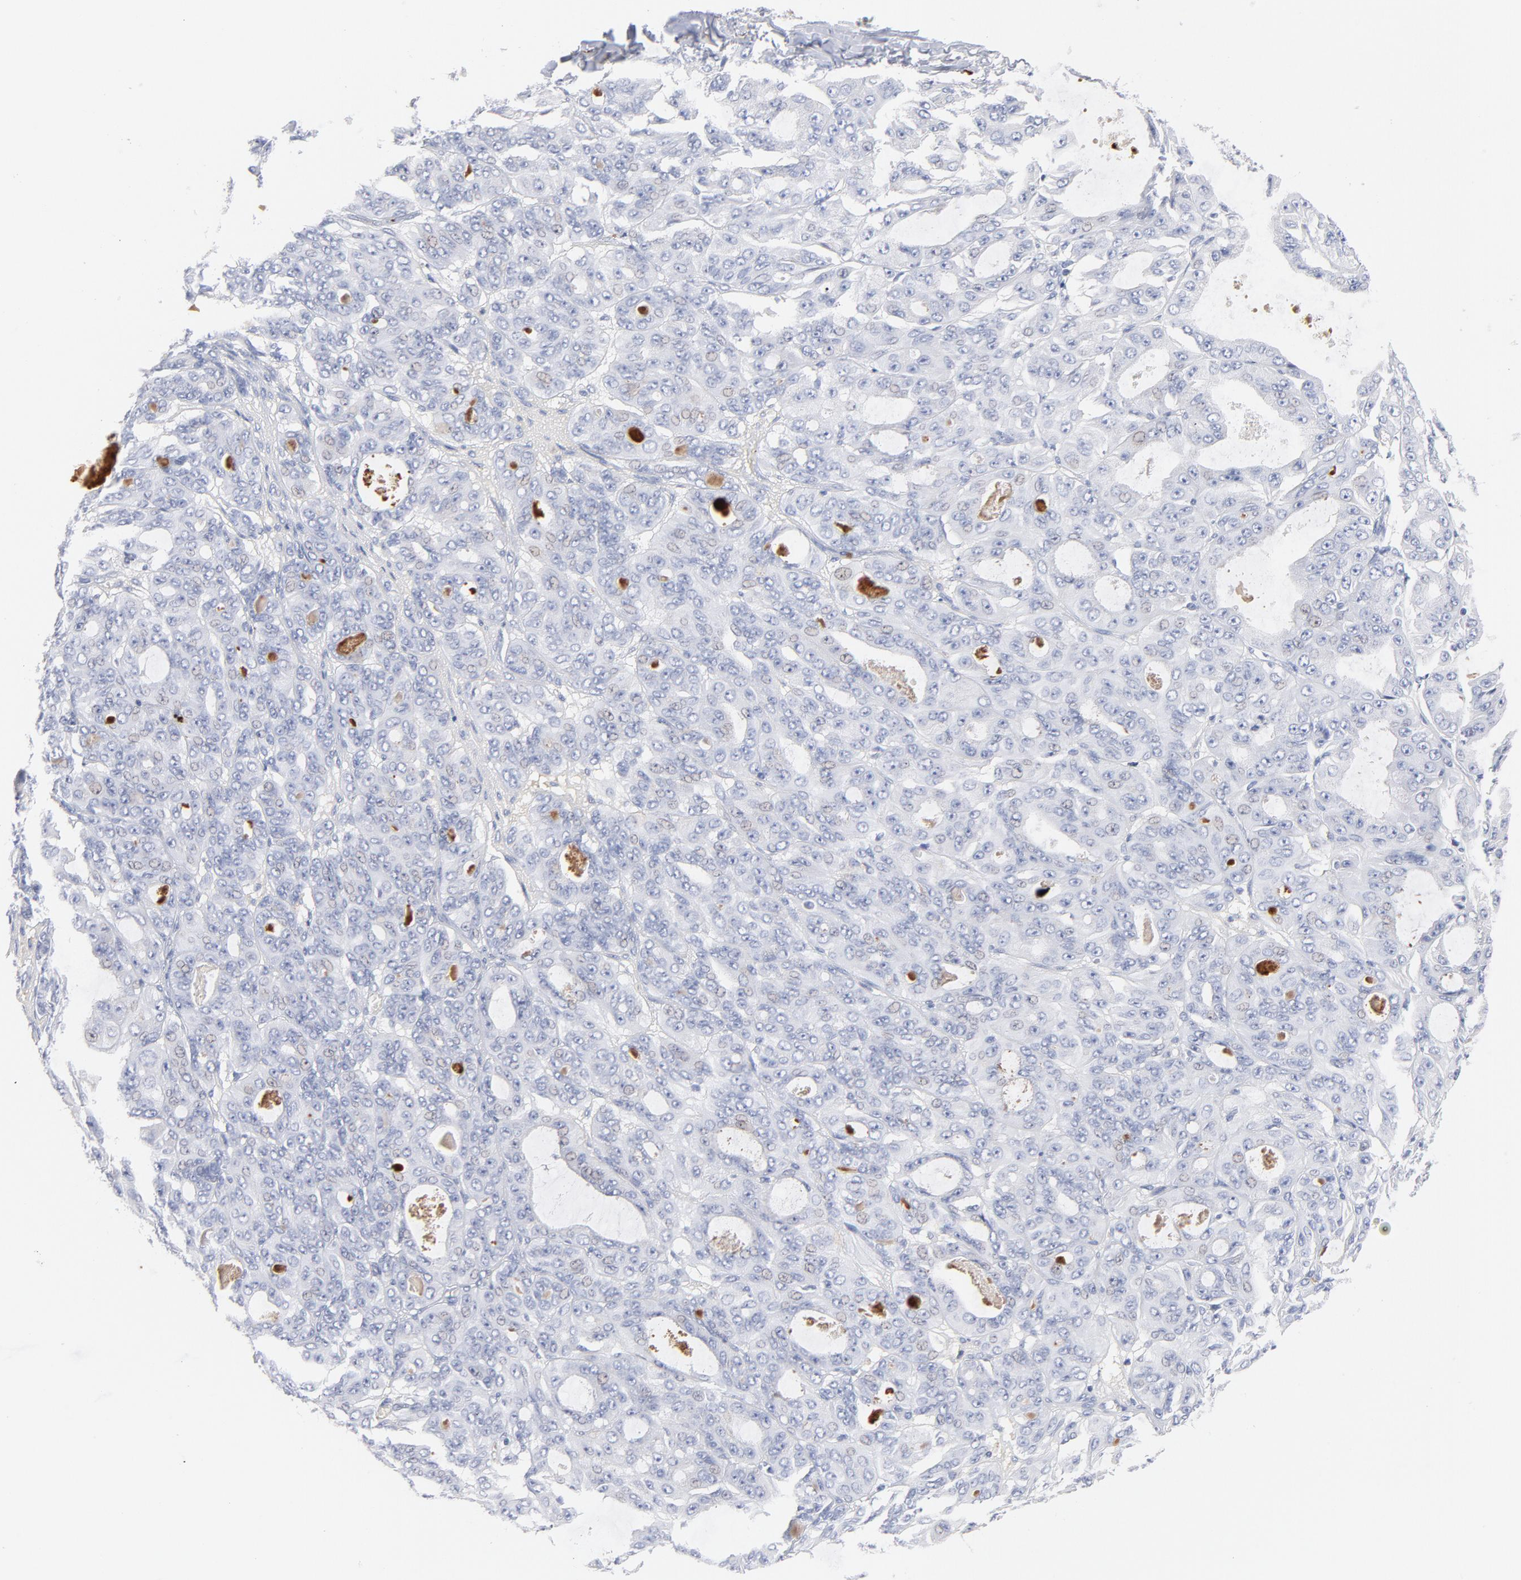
{"staining": {"intensity": "negative", "quantity": "none", "location": "none"}, "tissue": "ovarian cancer", "cell_type": "Tumor cells", "image_type": "cancer", "snomed": [{"axis": "morphology", "description": "Carcinoma, endometroid"}, {"axis": "topography", "description": "Ovary"}], "caption": "IHC histopathology image of neoplastic tissue: ovarian cancer (endometroid carcinoma) stained with DAB exhibits no significant protein staining in tumor cells.", "gene": "PLAT", "patient": {"sex": "female", "age": 61}}